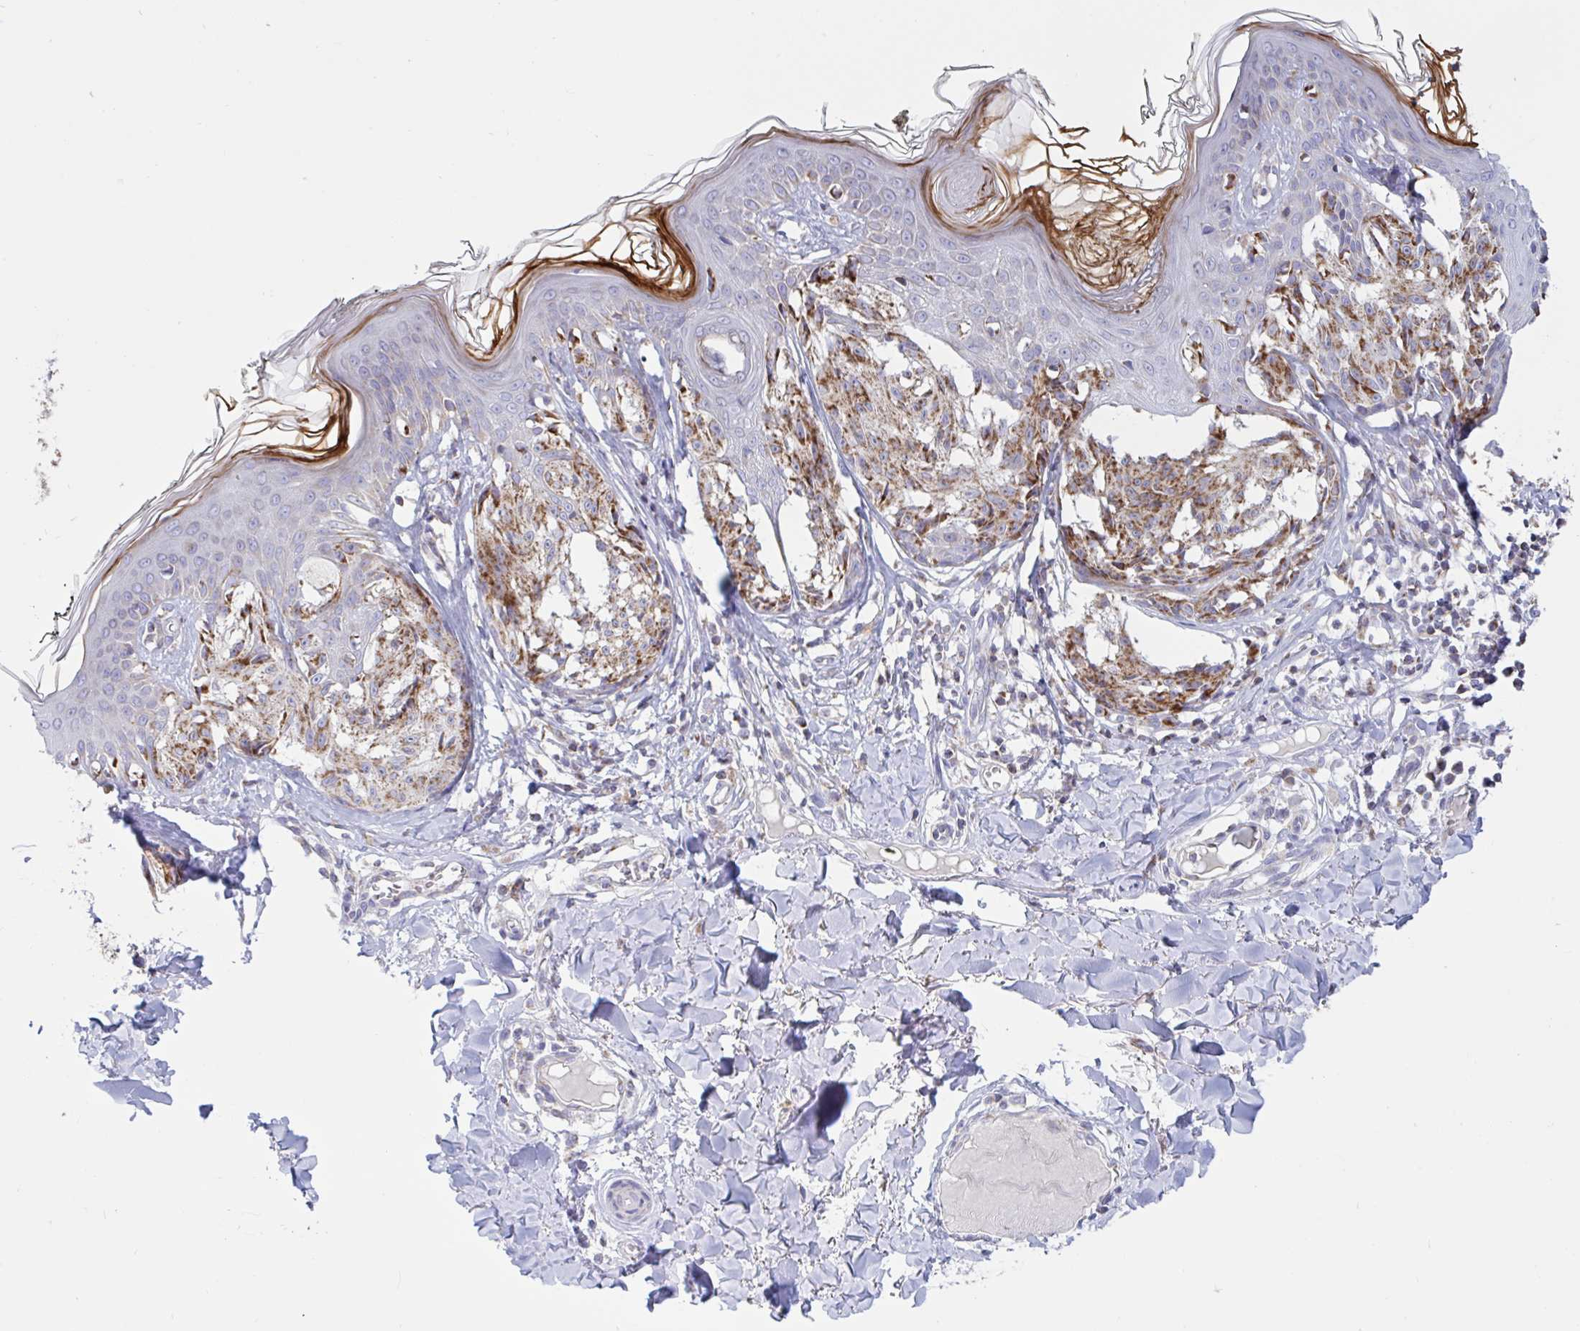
{"staining": {"intensity": "moderate", "quantity": ">75%", "location": "cytoplasmic/membranous"}, "tissue": "melanoma", "cell_type": "Tumor cells", "image_type": "cancer", "snomed": [{"axis": "morphology", "description": "Malignant melanoma, NOS"}, {"axis": "topography", "description": "Skin"}], "caption": "This image displays immunohistochemistry (IHC) staining of human melanoma, with medium moderate cytoplasmic/membranous staining in approximately >75% of tumor cells.", "gene": "HSPE1", "patient": {"sex": "female", "age": 43}}